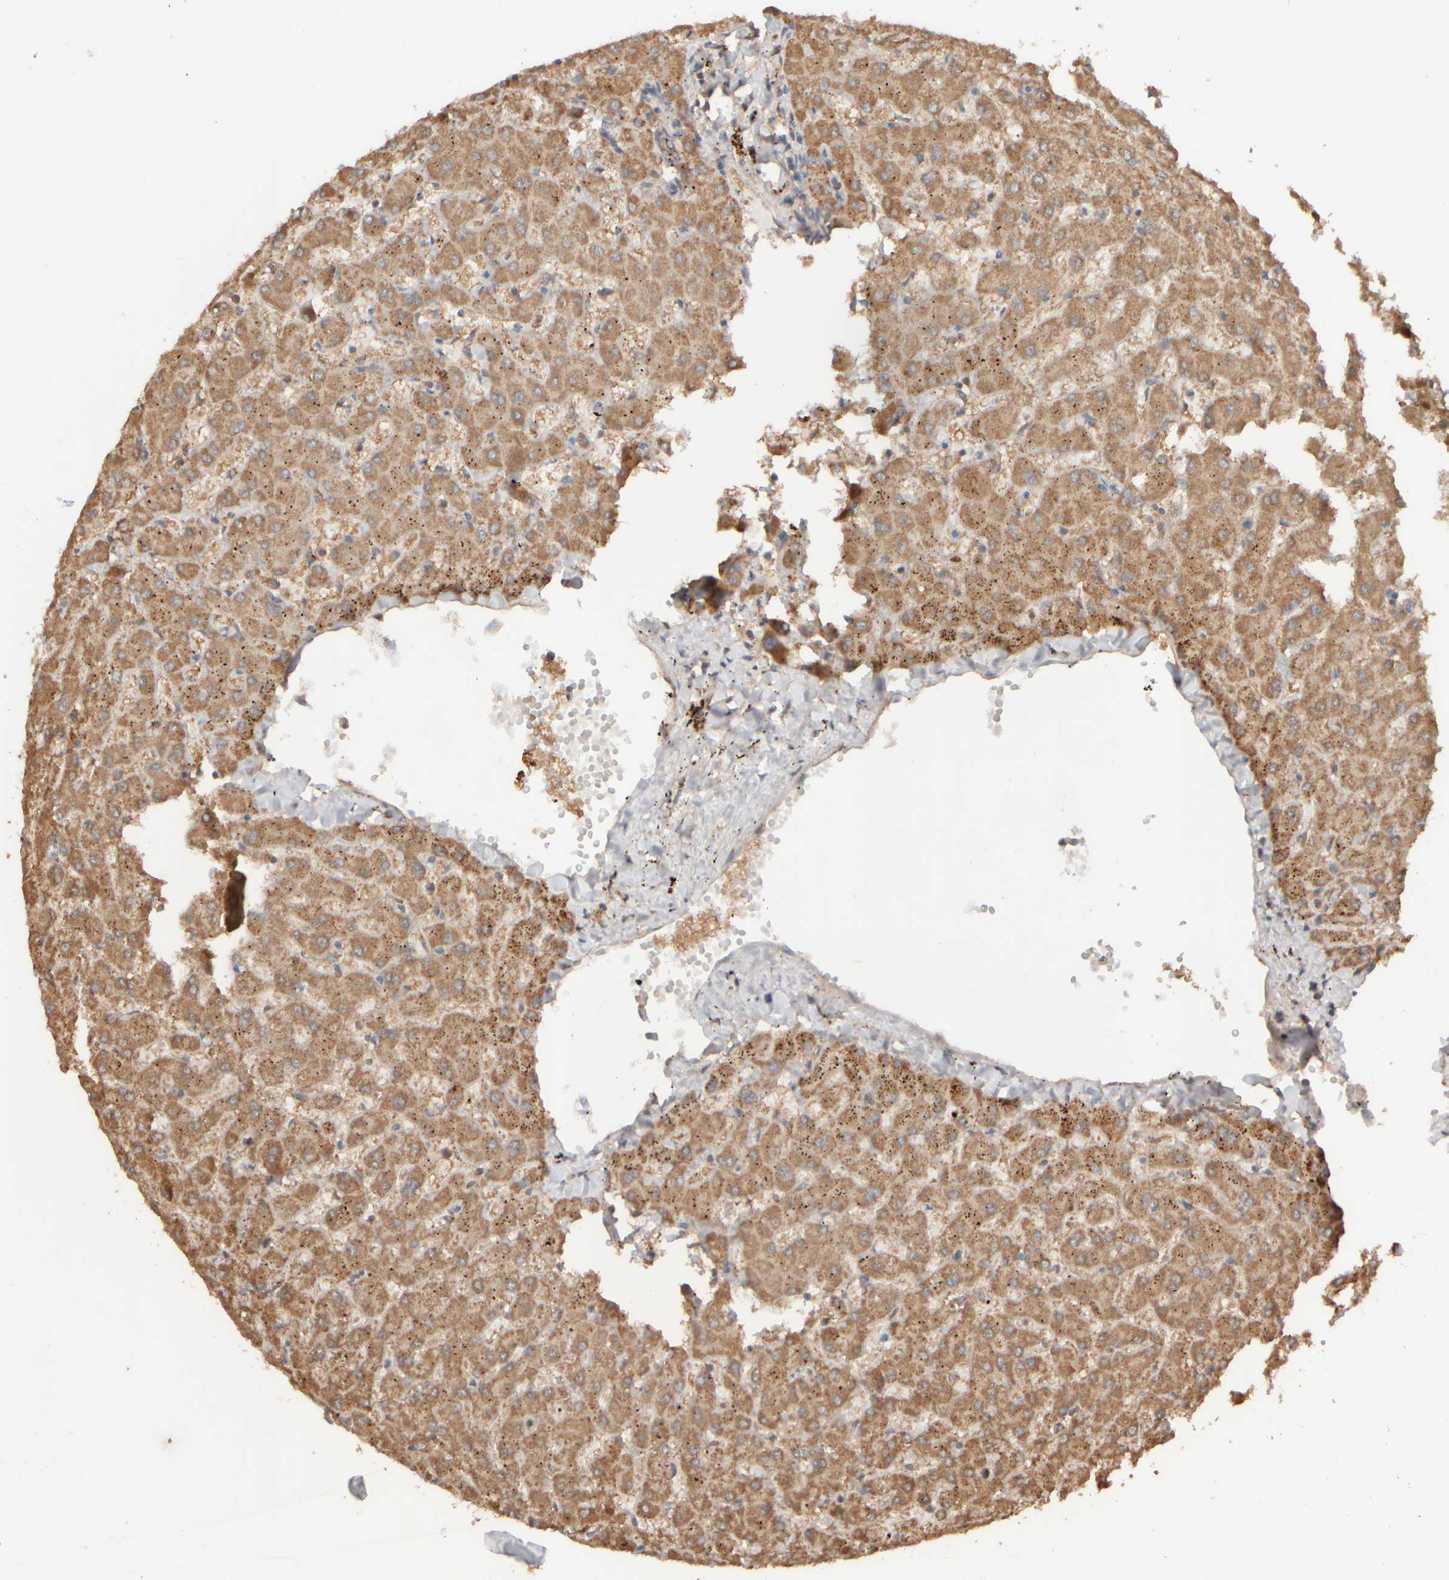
{"staining": {"intensity": "weak", "quantity": ">75%", "location": "cytoplasmic/membranous"}, "tissue": "liver", "cell_type": "Cholangiocytes", "image_type": "normal", "snomed": [{"axis": "morphology", "description": "Normal tissue, NOS"}, {"axis": "topography", "description": "Liver"}], "caption": "The immunohistochemical stain labels weak cytoplasmic/membranous positivity in cholangiocytes of unremarkable liver. The protein of interest is shown in brown color, while the nuclei are stained blue.", "gene": "EIF2B3", "patient": {"sex": "female", "age": 63}}